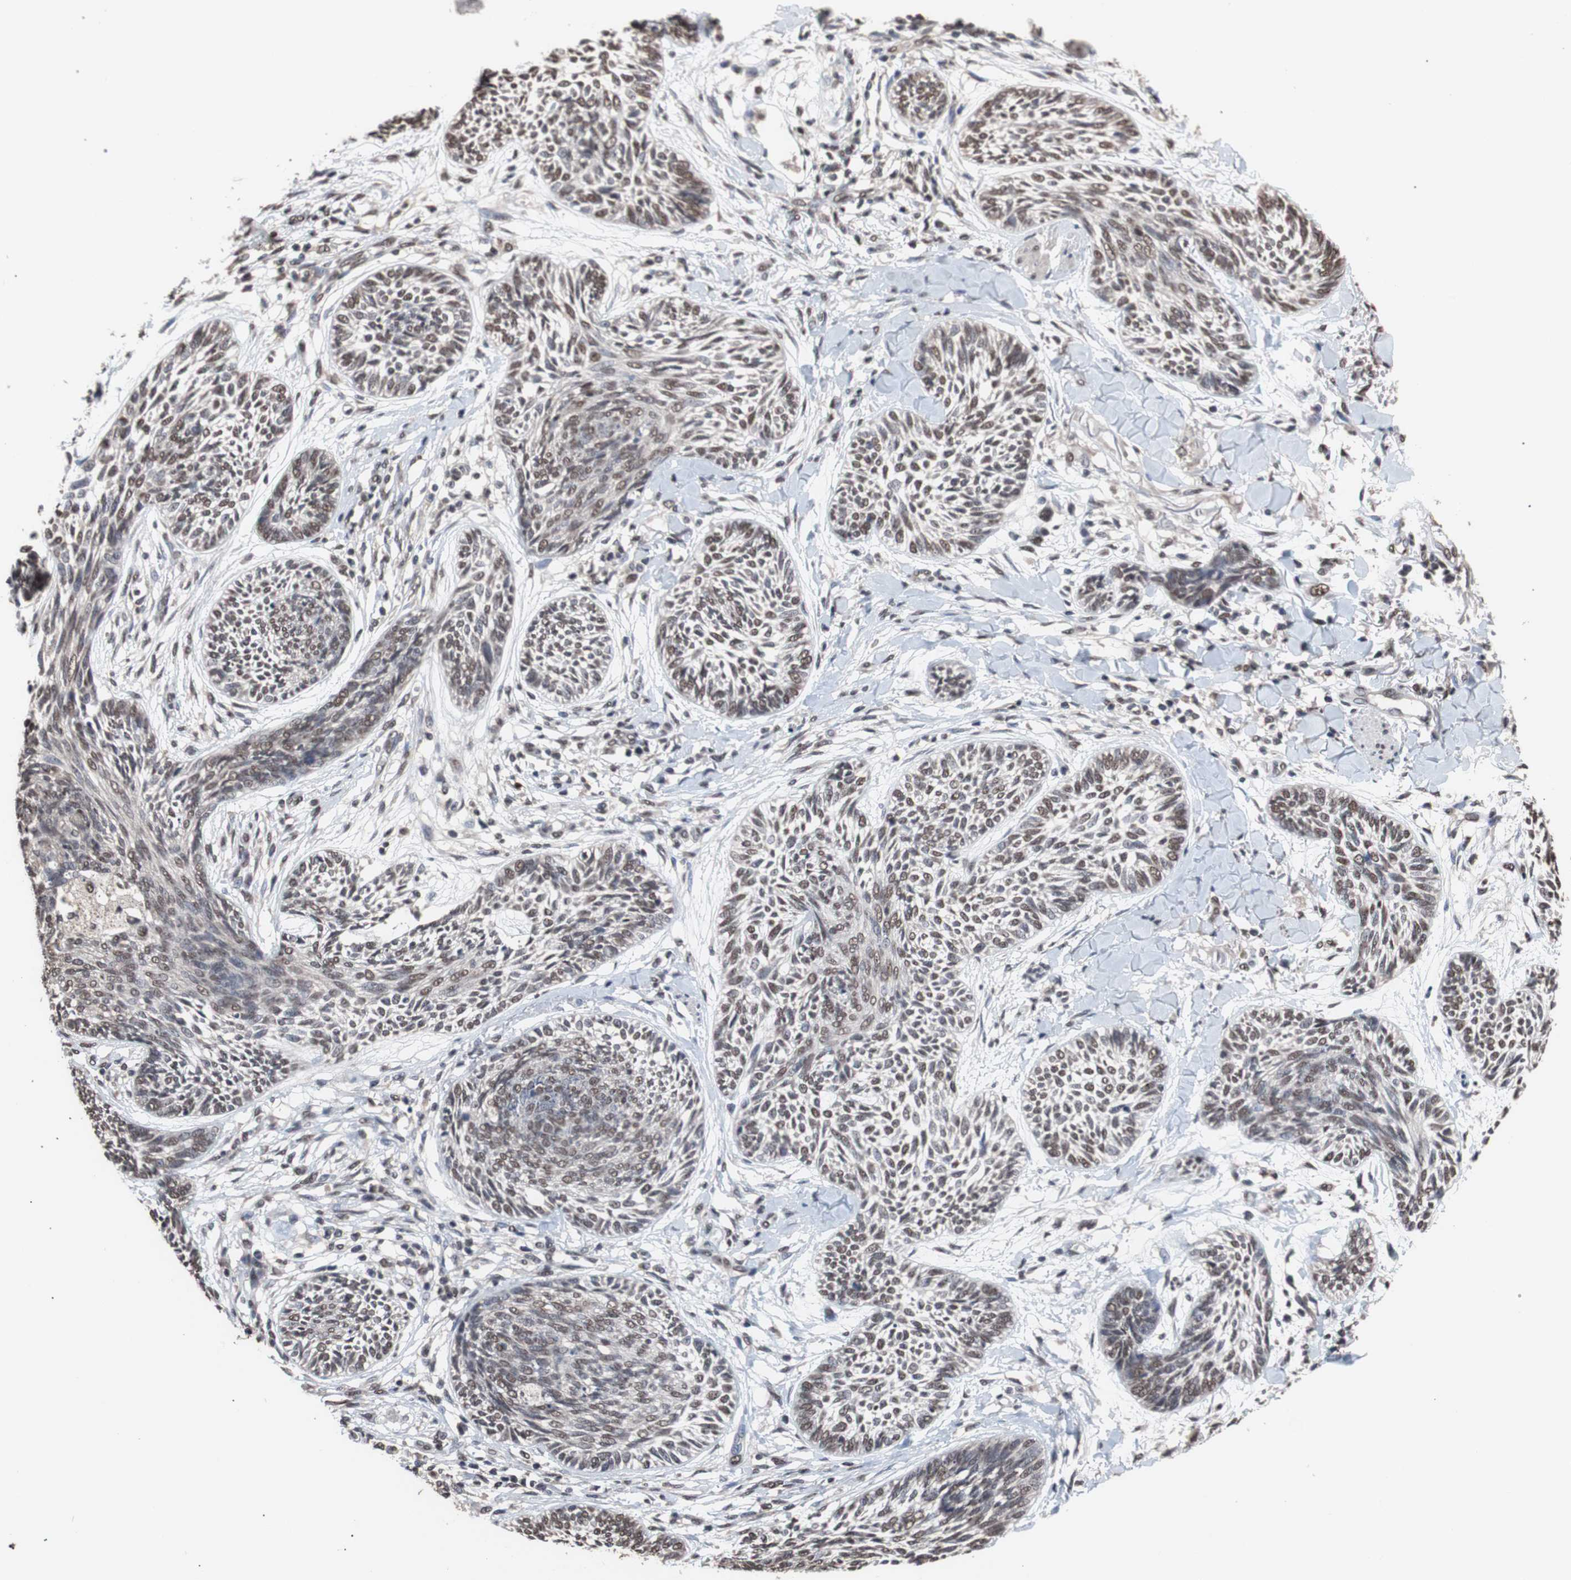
{"staining": {"intensity": "weak", "quantity": "25%-75%", "location": "nuclear"}, "tissue": "skin cancer", "cell_type": "Tumor cells", "image_type": "cancer", "snomed": [{"axis": "morphology", "description": "Papilloma, NOS"}, {"axis": "morphology", "description": "Basal cell carcinoma"}, {"axis": "topography", "description": "Skin"}], "caption": "Tumor cells display weak nuclear expression in approximately 25%-75% of cells in skin cancer.", "gene": "MED27", "patient": {"sex": "male", "age": 87}}